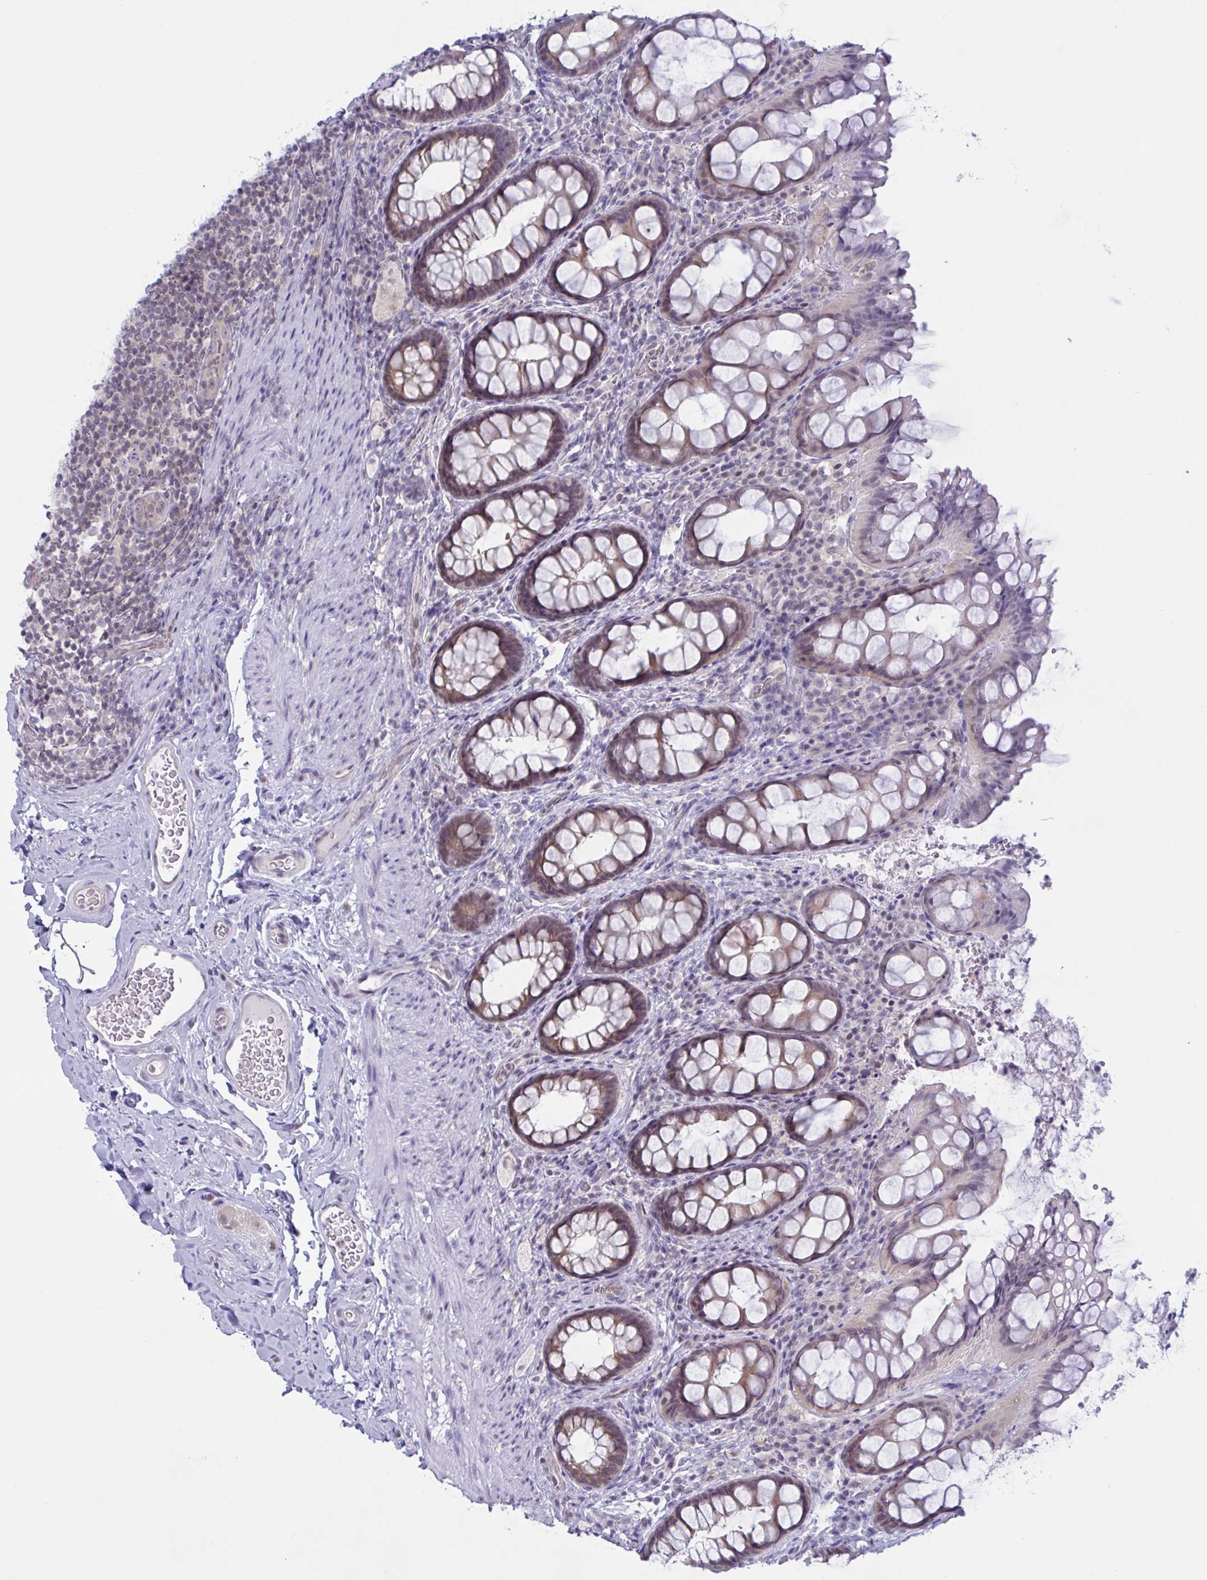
{"staining": {"intensity": "weak", "quantity": "25%-75%", "location": "cytoplasmic/membranous"}, "tissue": "rectum", "cell_type": "Glandular cells", "image_type": "normal", "snomed": [{"axis": "morphology", "description": "Normal tissue, NOS"}, {"axis": "topography", "description": "Rectum"}, {"axis": "topography", "description": "Peripheral nerve tissue"}], "caption": "Human rectum stained with a protein marker shows weak staining in glandular cells.", "gene": "TSN", "patient": {"sex": "female", "age": 69}}